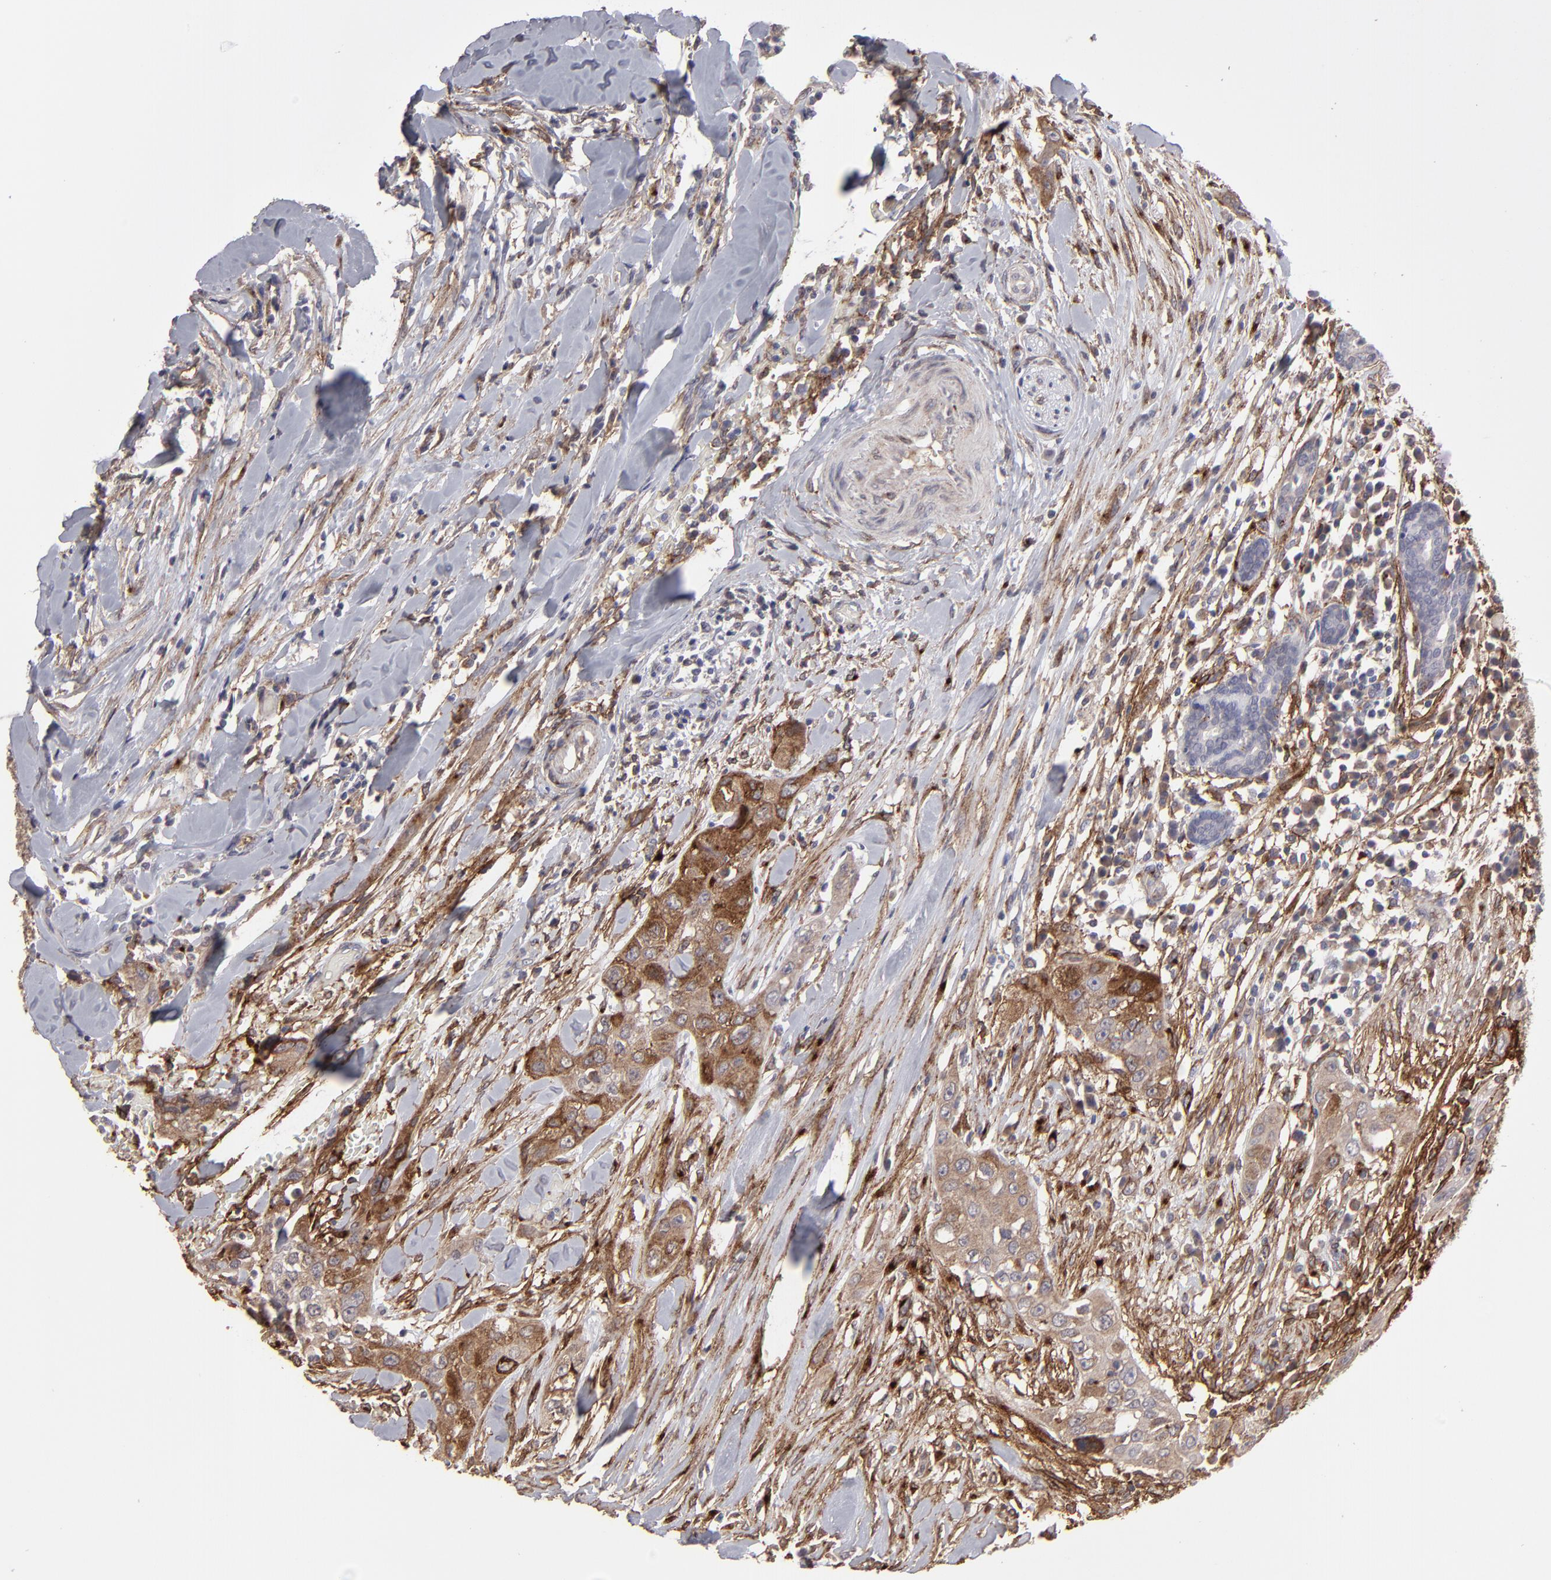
{"staining": {"intensity": "strong", "quantity": "25%-75%", "location": "cytoplasmic/membranous"}, "tissue": "head and neck cancer", "cell_type": "Tumor cells", "image_type": "cancer", "snomed": [{"axis": "morphology", "description": "Neoplasm, malignant, NOS"}, {"axis": "topography", "description": "Salivary gland"}, {"axis": "topography", "description": "Head-Neck"}], "caption": "Strong cytoplasmic/membranous positivity for a protein is appreciated in approximately 25%-75% of tumor cells of malignant neoplasm (head and neck) using IHC.", "gene": "ITGB5", "patient": {"sex": "male", "age": 43}}